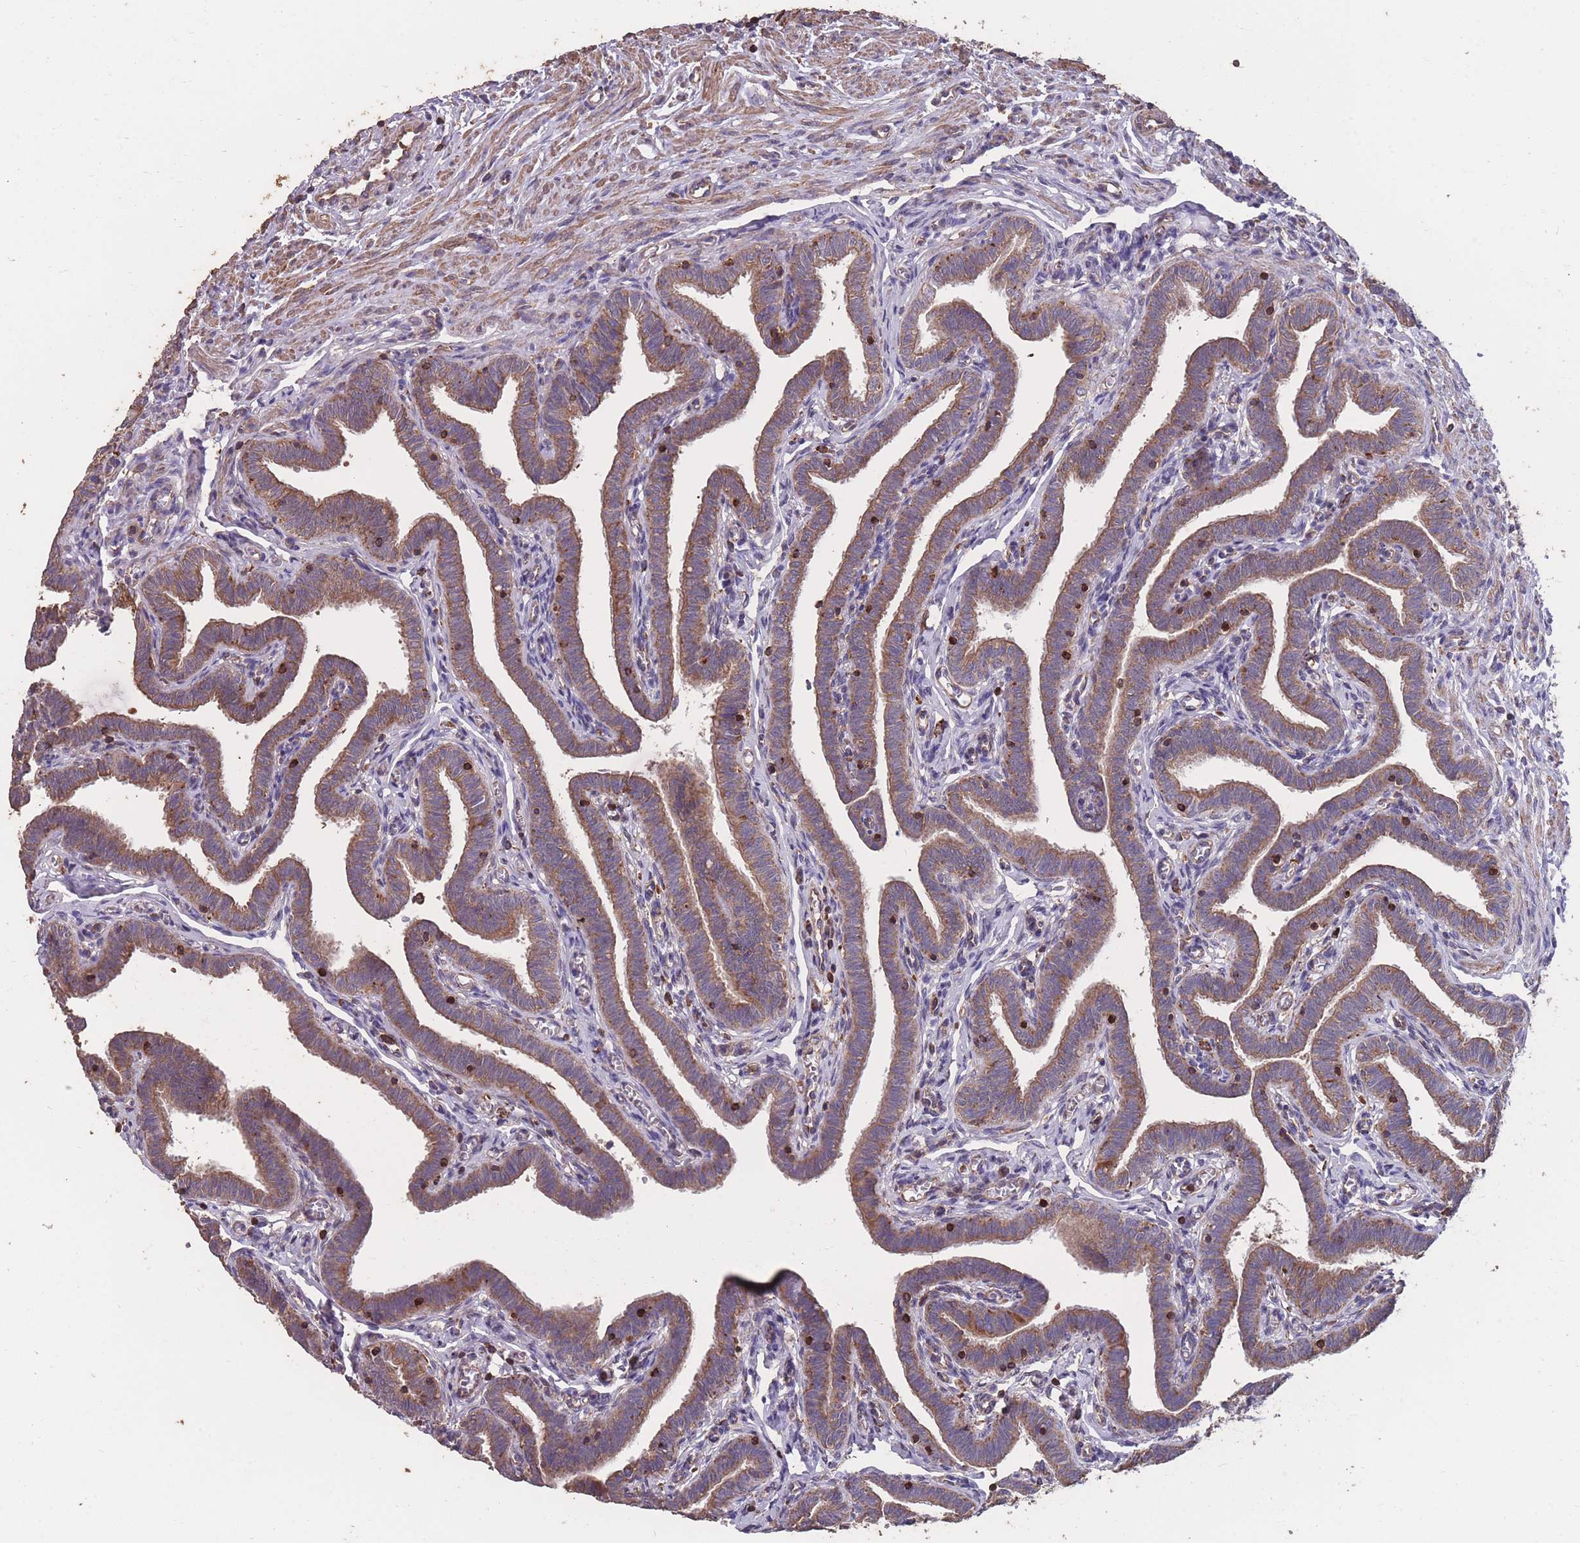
{"staining": {"intensity": "moderate", "quantity": ">75%", "location": "cytoplasmic/membranous"}, "tissue": "fallopian tube", "cell_type": "Glandular cells", "image_type": "normal", "snomed": [{"axis": "morphology", "description": "Normal tissue, NOS"}, {"axis": "topography", "description": "Fallopian tube"}], "caption": "Immunohistochemistry (IHC) of normal human fallopian tube displays medium levels of moderate cytoplasmic/membranous expression in approximately >75% of glandular cells.", "gene": "NUDT21", "patient": {"sex": "female", "age": 36}}